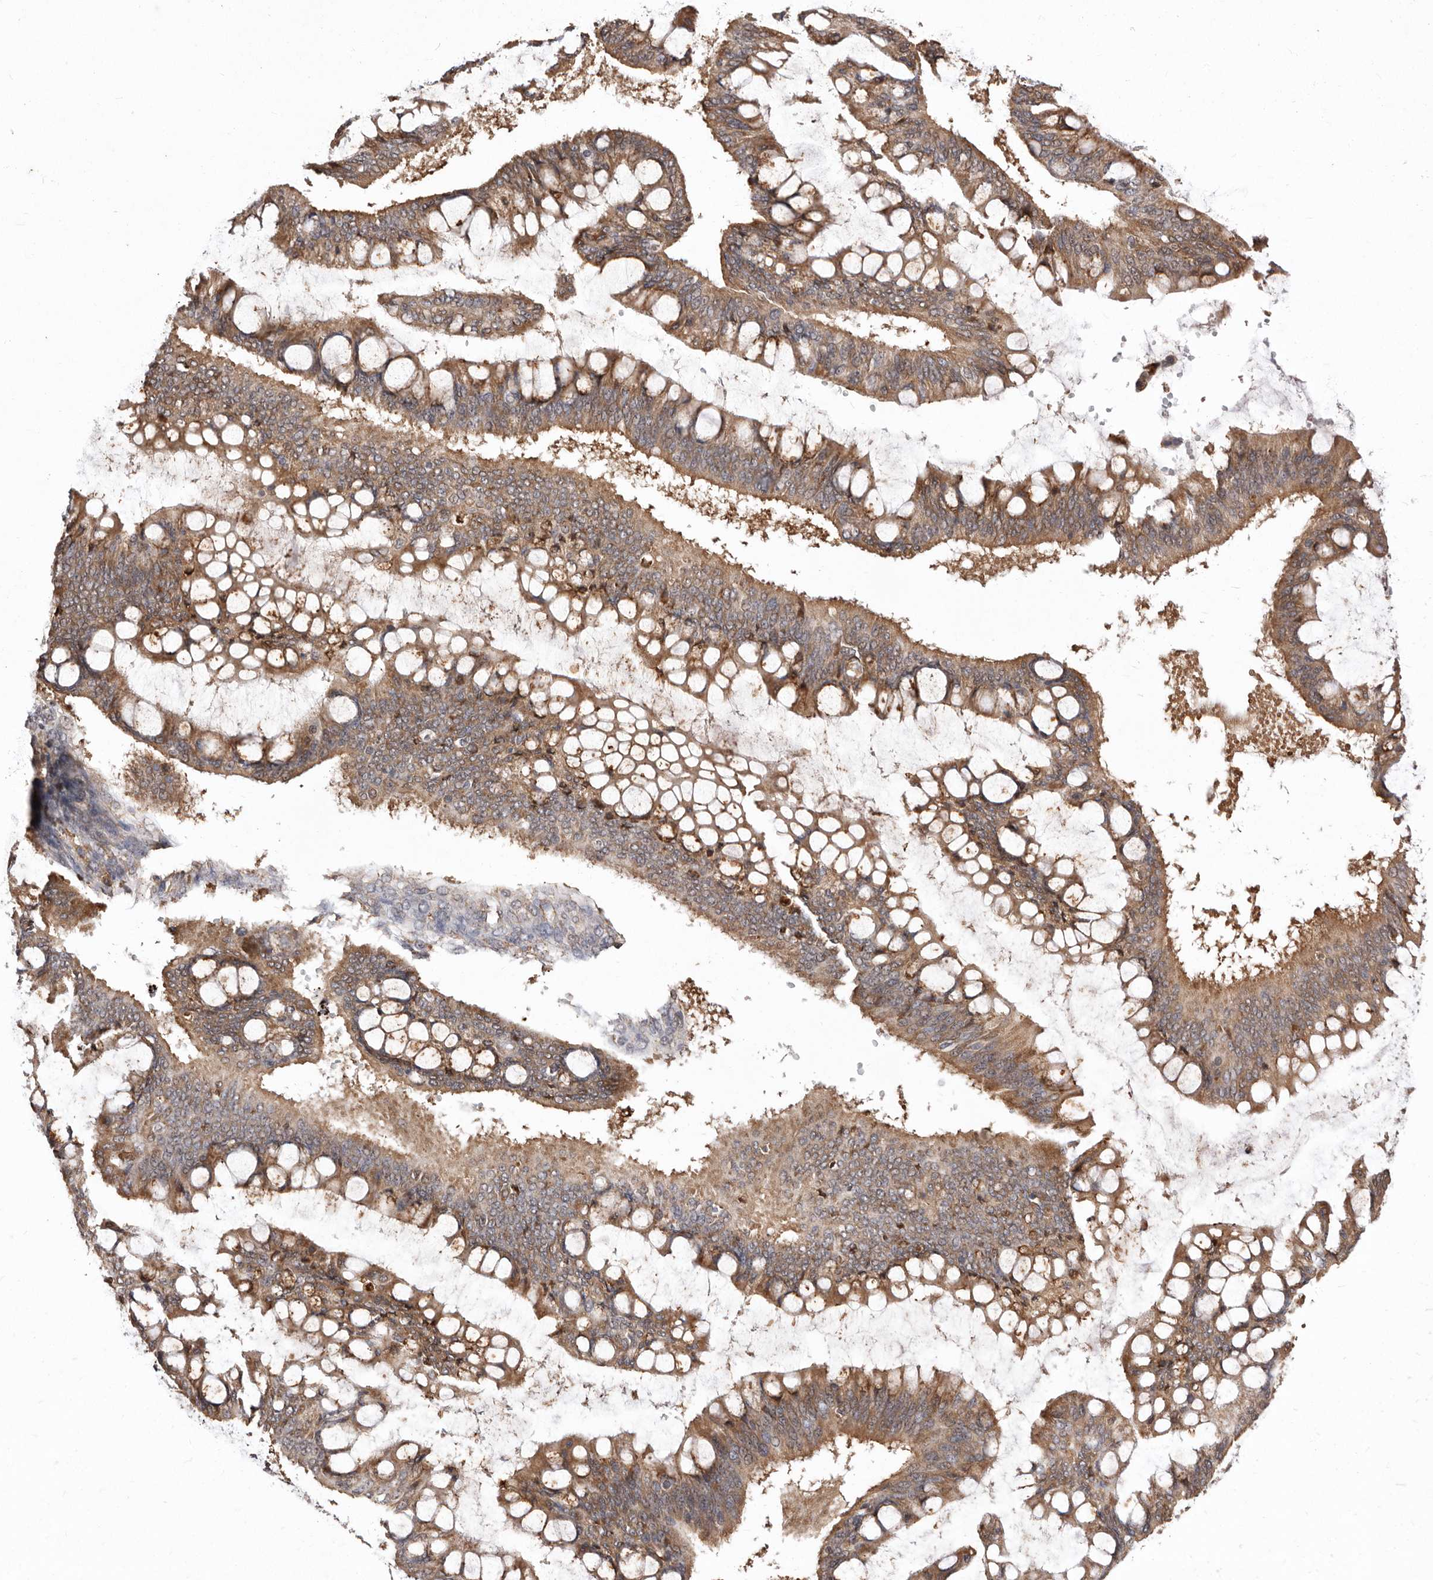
{"staining": {"intensity": "moderate", "quantity": ">75%", "location": "cytoplasmic/membranous"}, "tissue": "ovarian cancer", "cell_type": "Tumor cells", "image_type": "cancer", "snomed": [{"axis": "morphology", "description": "Cystadenocarcinoma, mucinous, NOS"}, {"axis": "topography", "description": "Ovary"}], "caption": "Protein analysis of ovarian mucinous cystadenocarcinoma tissue displays moderate cytoplasmic/membranous positivity in about >75% of tumor cells.", "gene": "RRM2B", "patient": {"sex": "female", "age": 73}}